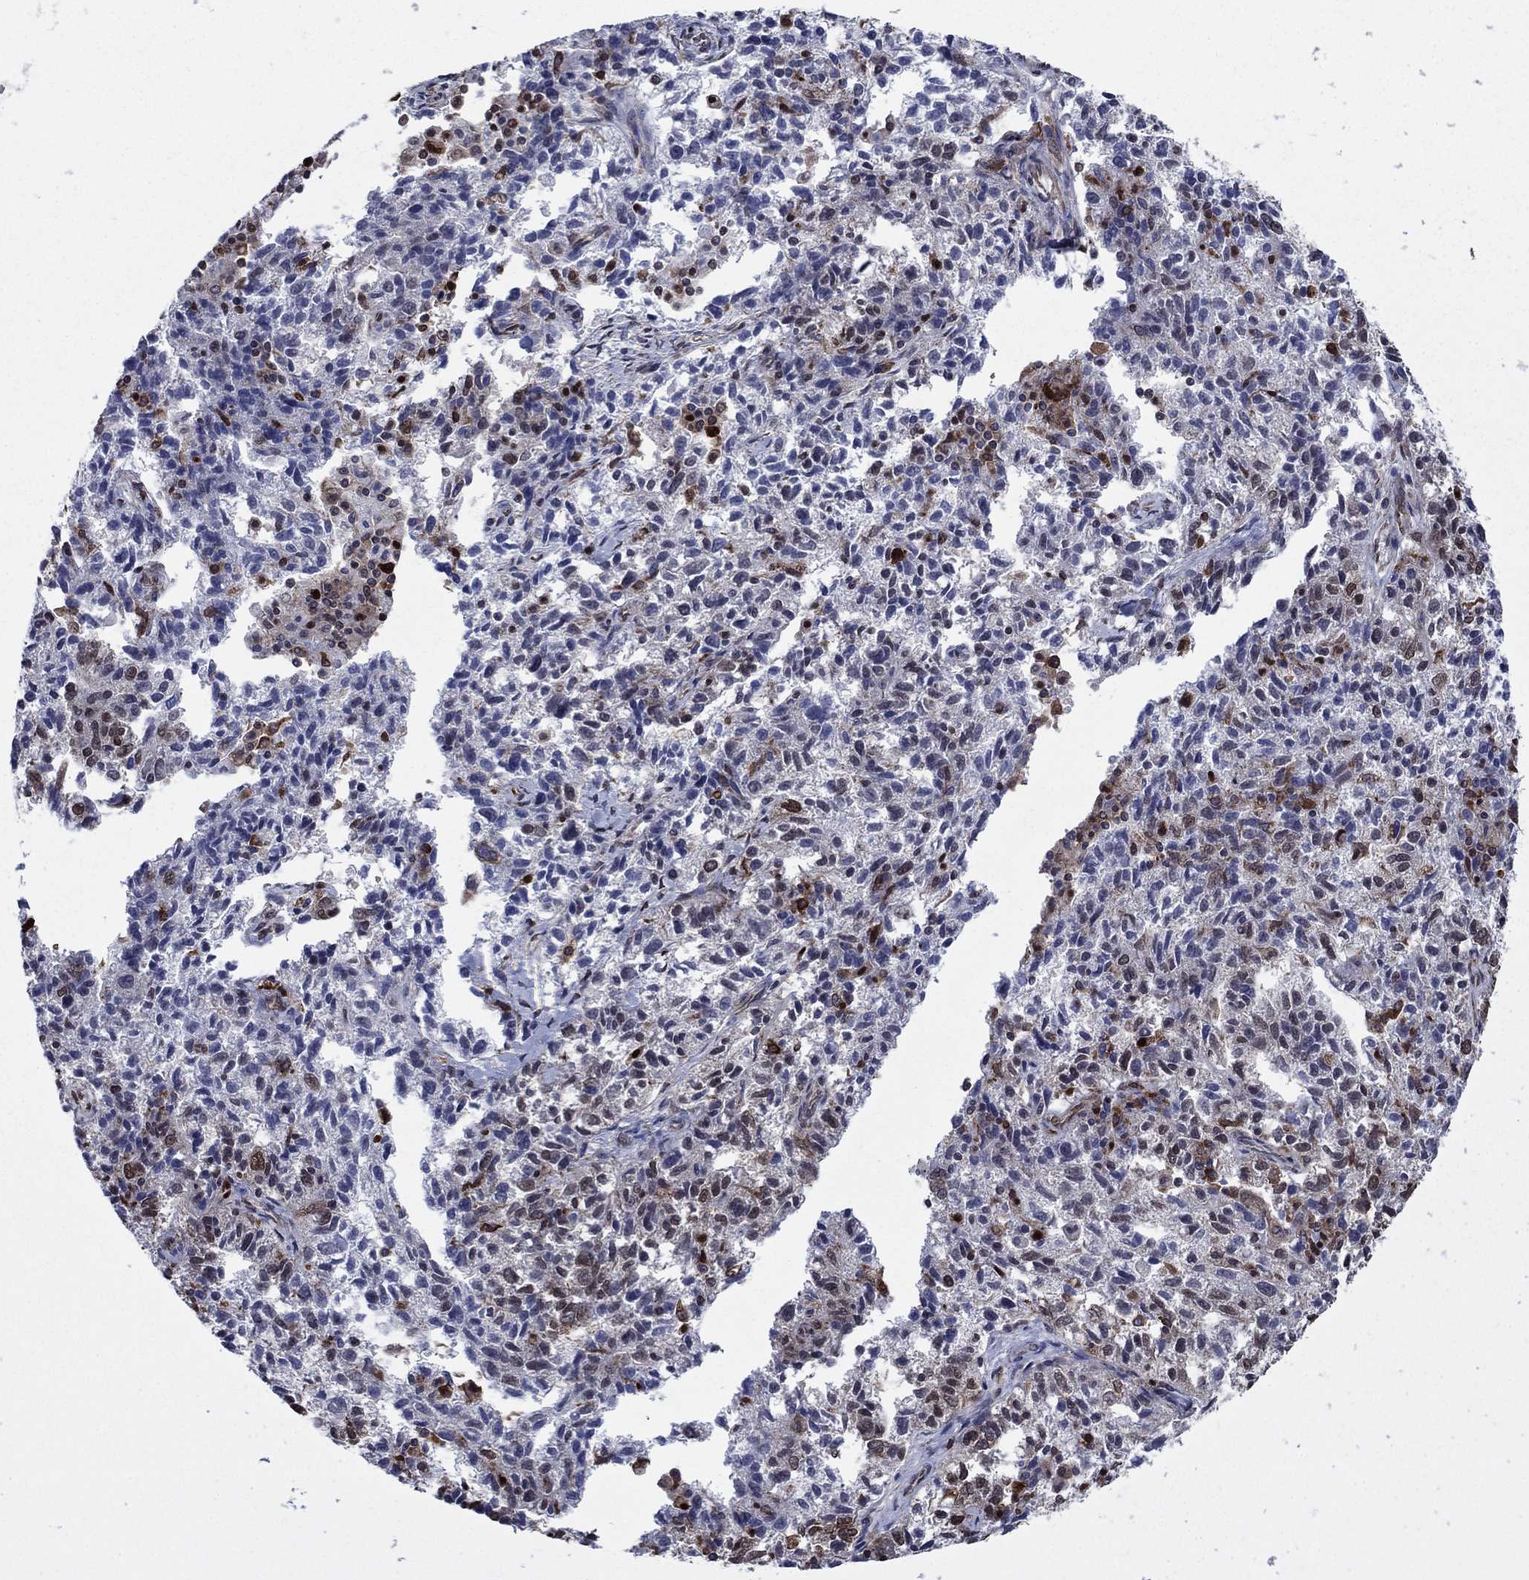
{"staining": {"intensity": "strong", "quantity": "<25%", "location": "cytoplasmic/membranous"}, "tissue": "ovarian cancer", "cell_type": "Tumor cells", "image_type": "cancer", "snomed": [{"axis": "morphology", "description": "Cystadenocarcinoma, serous, NOS"}, {"axis": "topography", "description": "Ovary"}], "caption": "A brown stain shows strong cytoplasmic/membranous staining of a protein in human ovarian serous cystadenocarcinoma tumor cells.", "gene": "YBX1", "patient": {"sex": "female", "age": 71}}